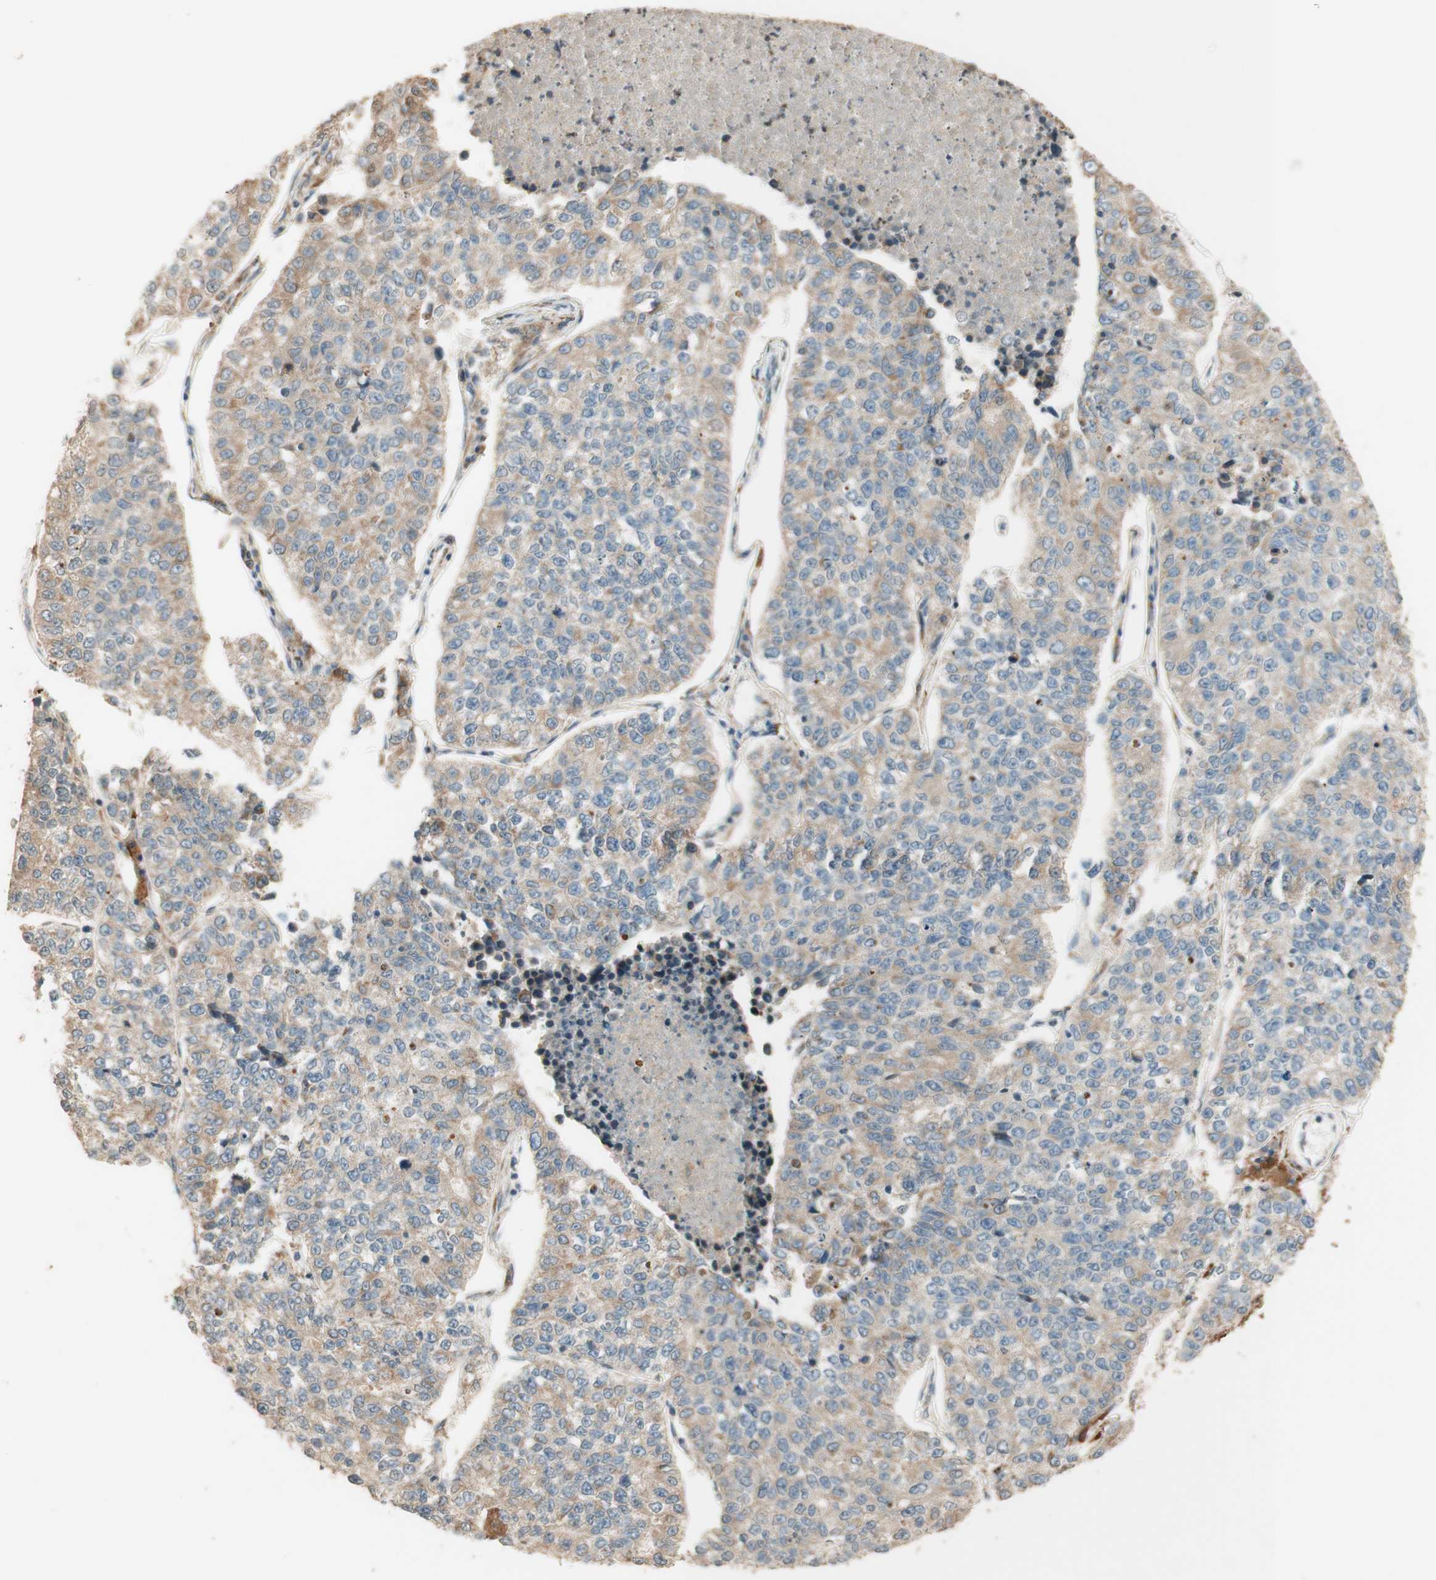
{"staining": {"intensity": "weak", "quantity": ">75%", "location": "cytoplasmic/membranous"}, "tissue": "lung cancer", "cell_type": "Tumor cells", "image_type": "cancer", "snomed": [{"axis": "morphology", "description": "Adenocarcinoma, NOS"}, {"axis": "topography", "description": "Lung"}], "caption": "This micrograph displays adenocarcinoma (lung) stained with IHC to label a protein in brown. The cytoplasmic/membranous of tumor cells show weak positivity for the protein. Nuclei are counter-stained blue.", "gene": "CLCN2", "patient": {"sex": "male", "age": 49}}